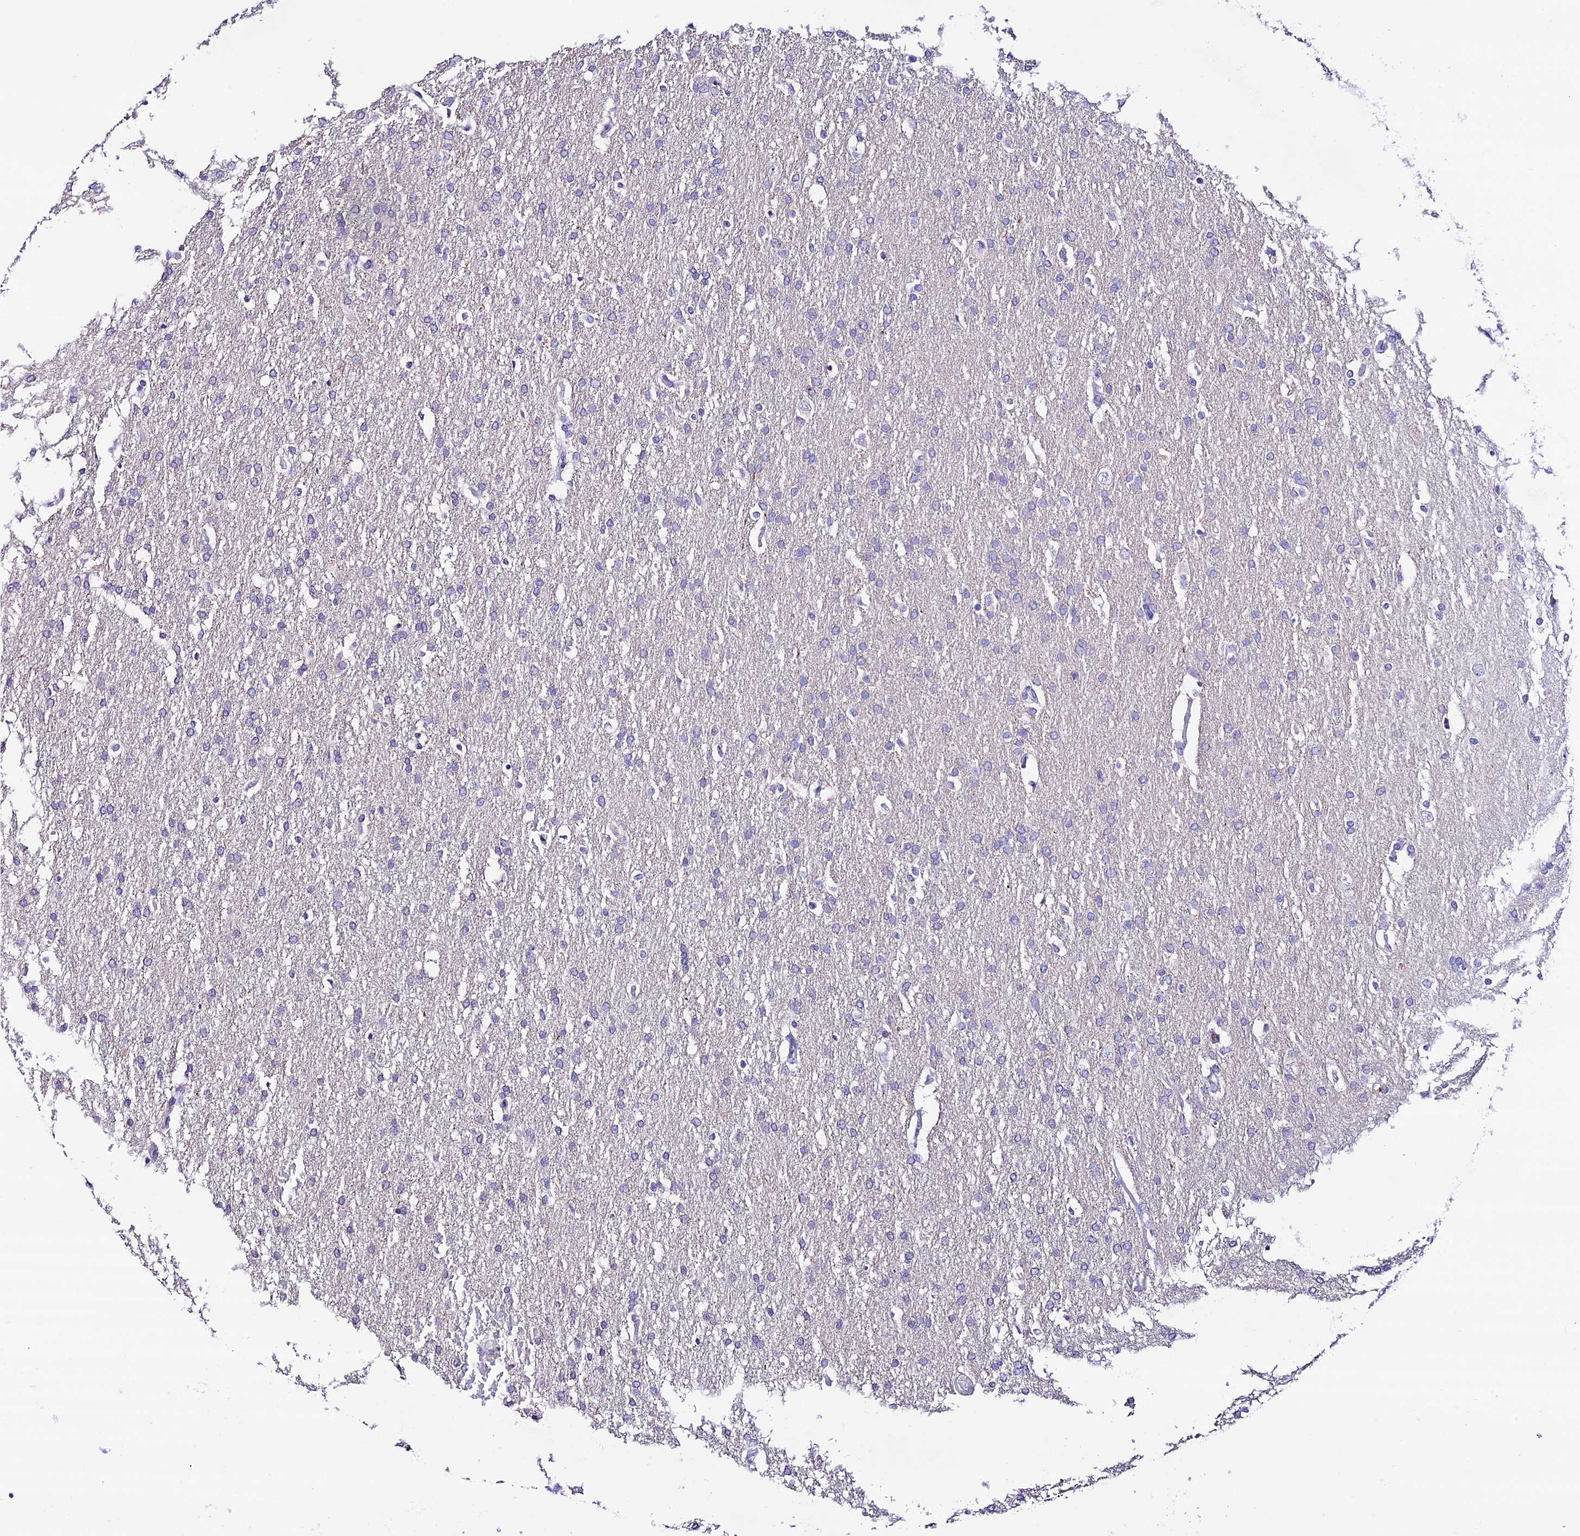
{"staining": {"intensity": "negative", "quantity": "none", "location": "none"}, "tissue": "glioma", "cell_type": "Tumor cells", "image_type": "cancer", "snomed": [{"axis": "morphology", "description": "Glioma, malignant, High grade"}, {"axis": "topography", "description": "Brain"}], "caption": "Immunohistochemistry (IHC) photomicrograph of neoplastic tissue: malignant glioma (high-grade) stained with DAB (3,3'-diaminobenzidine) shows no significant protein staining in tumor cells.", "gene": "NLRP6", "patient": {"sex": "male", "age": 72}}